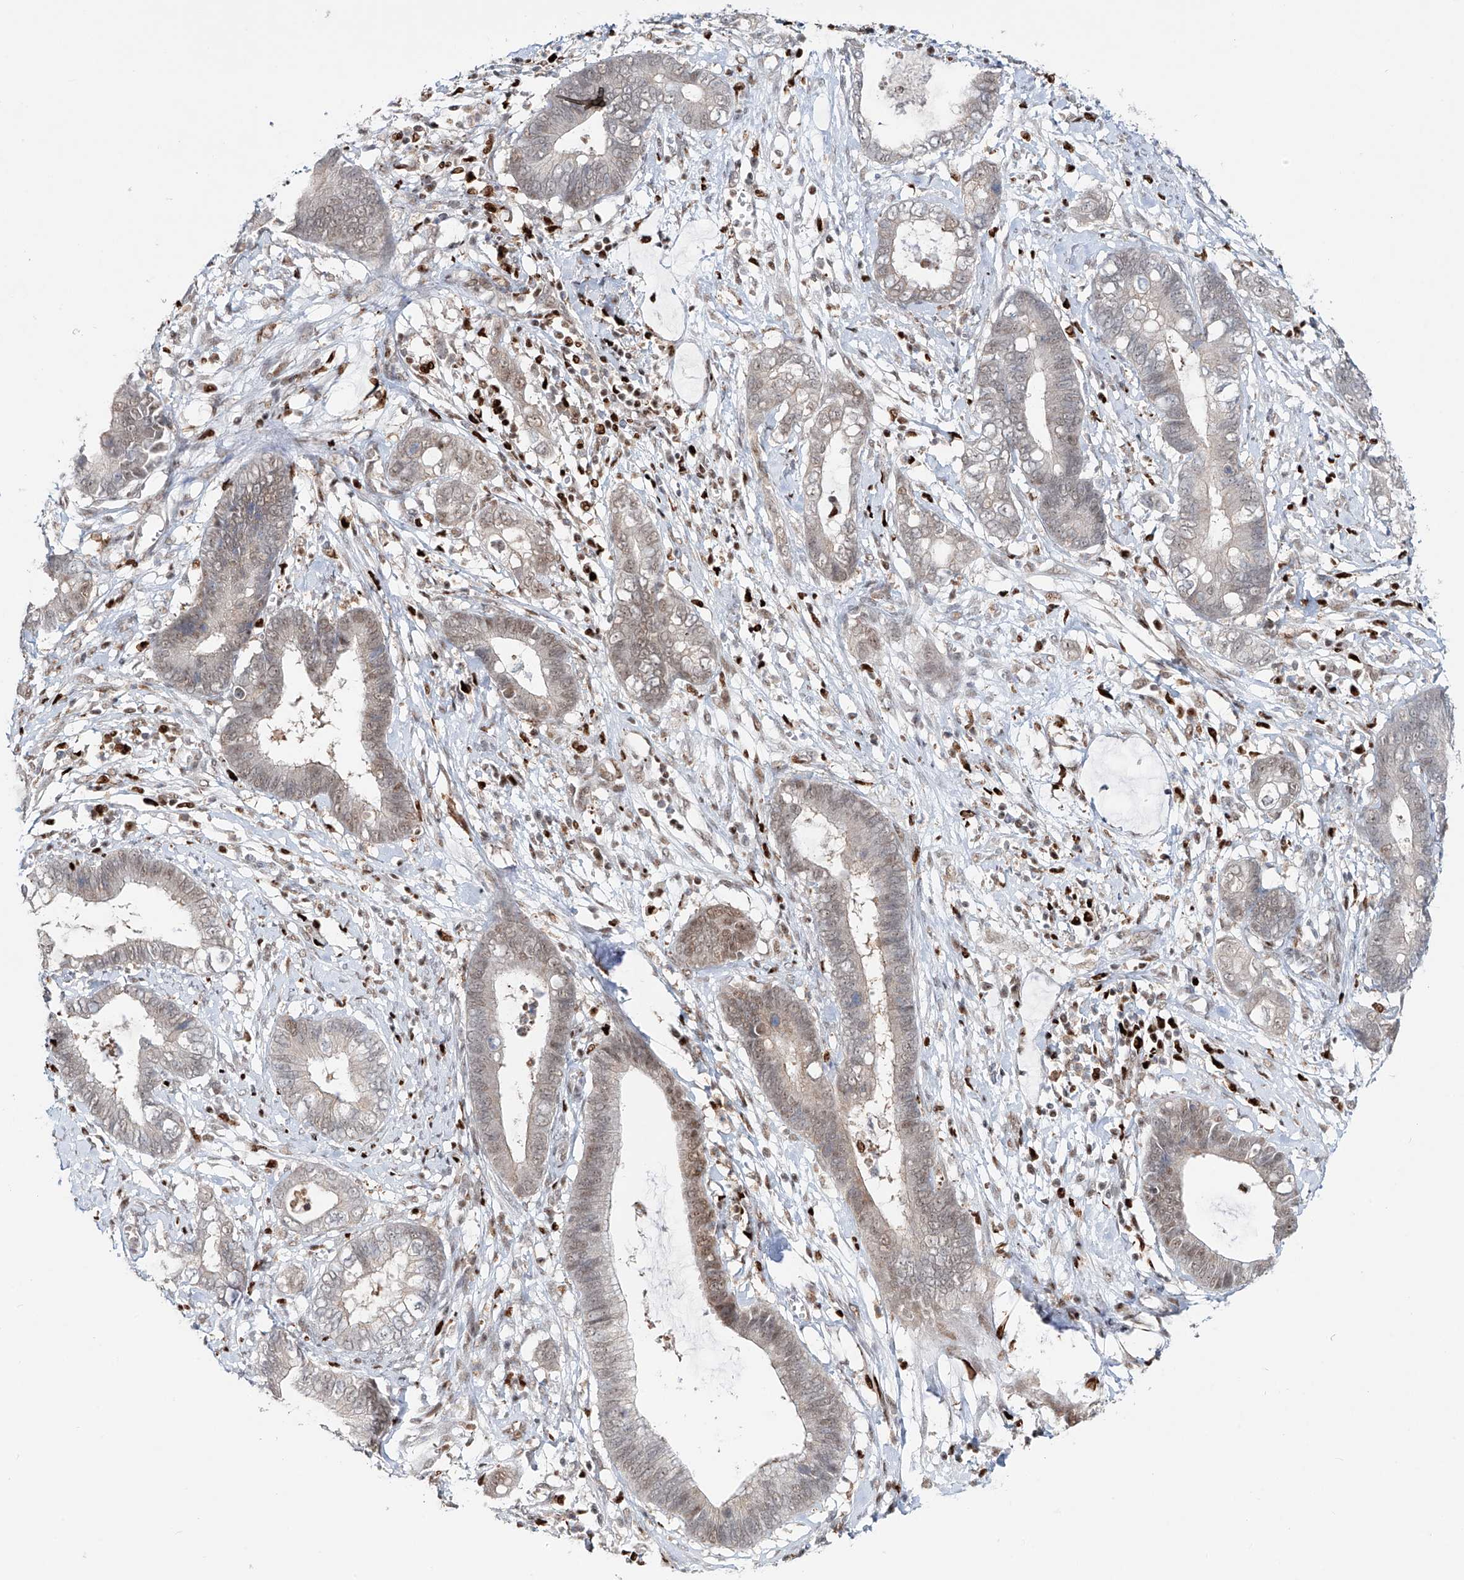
{"staining": {"intensity": "weak", "quantity": "<25%", "location": "nuclear"}, "tissue": "cervical cancer", "cell_type": "Tumor cells", "image_type": "cancer", "snomed": [{"axis": "morphology", "description": "Adenocarcinoma, NOS"}, {"axis": "topography", "description": "Cervix"}], "caption": "The micrograph demonstrates no significant expression in tumor cells of cervical cancer (adenocarcinoma).", "gene": "DZIP1L", "patient": {"sex": "female", "age": 44}}